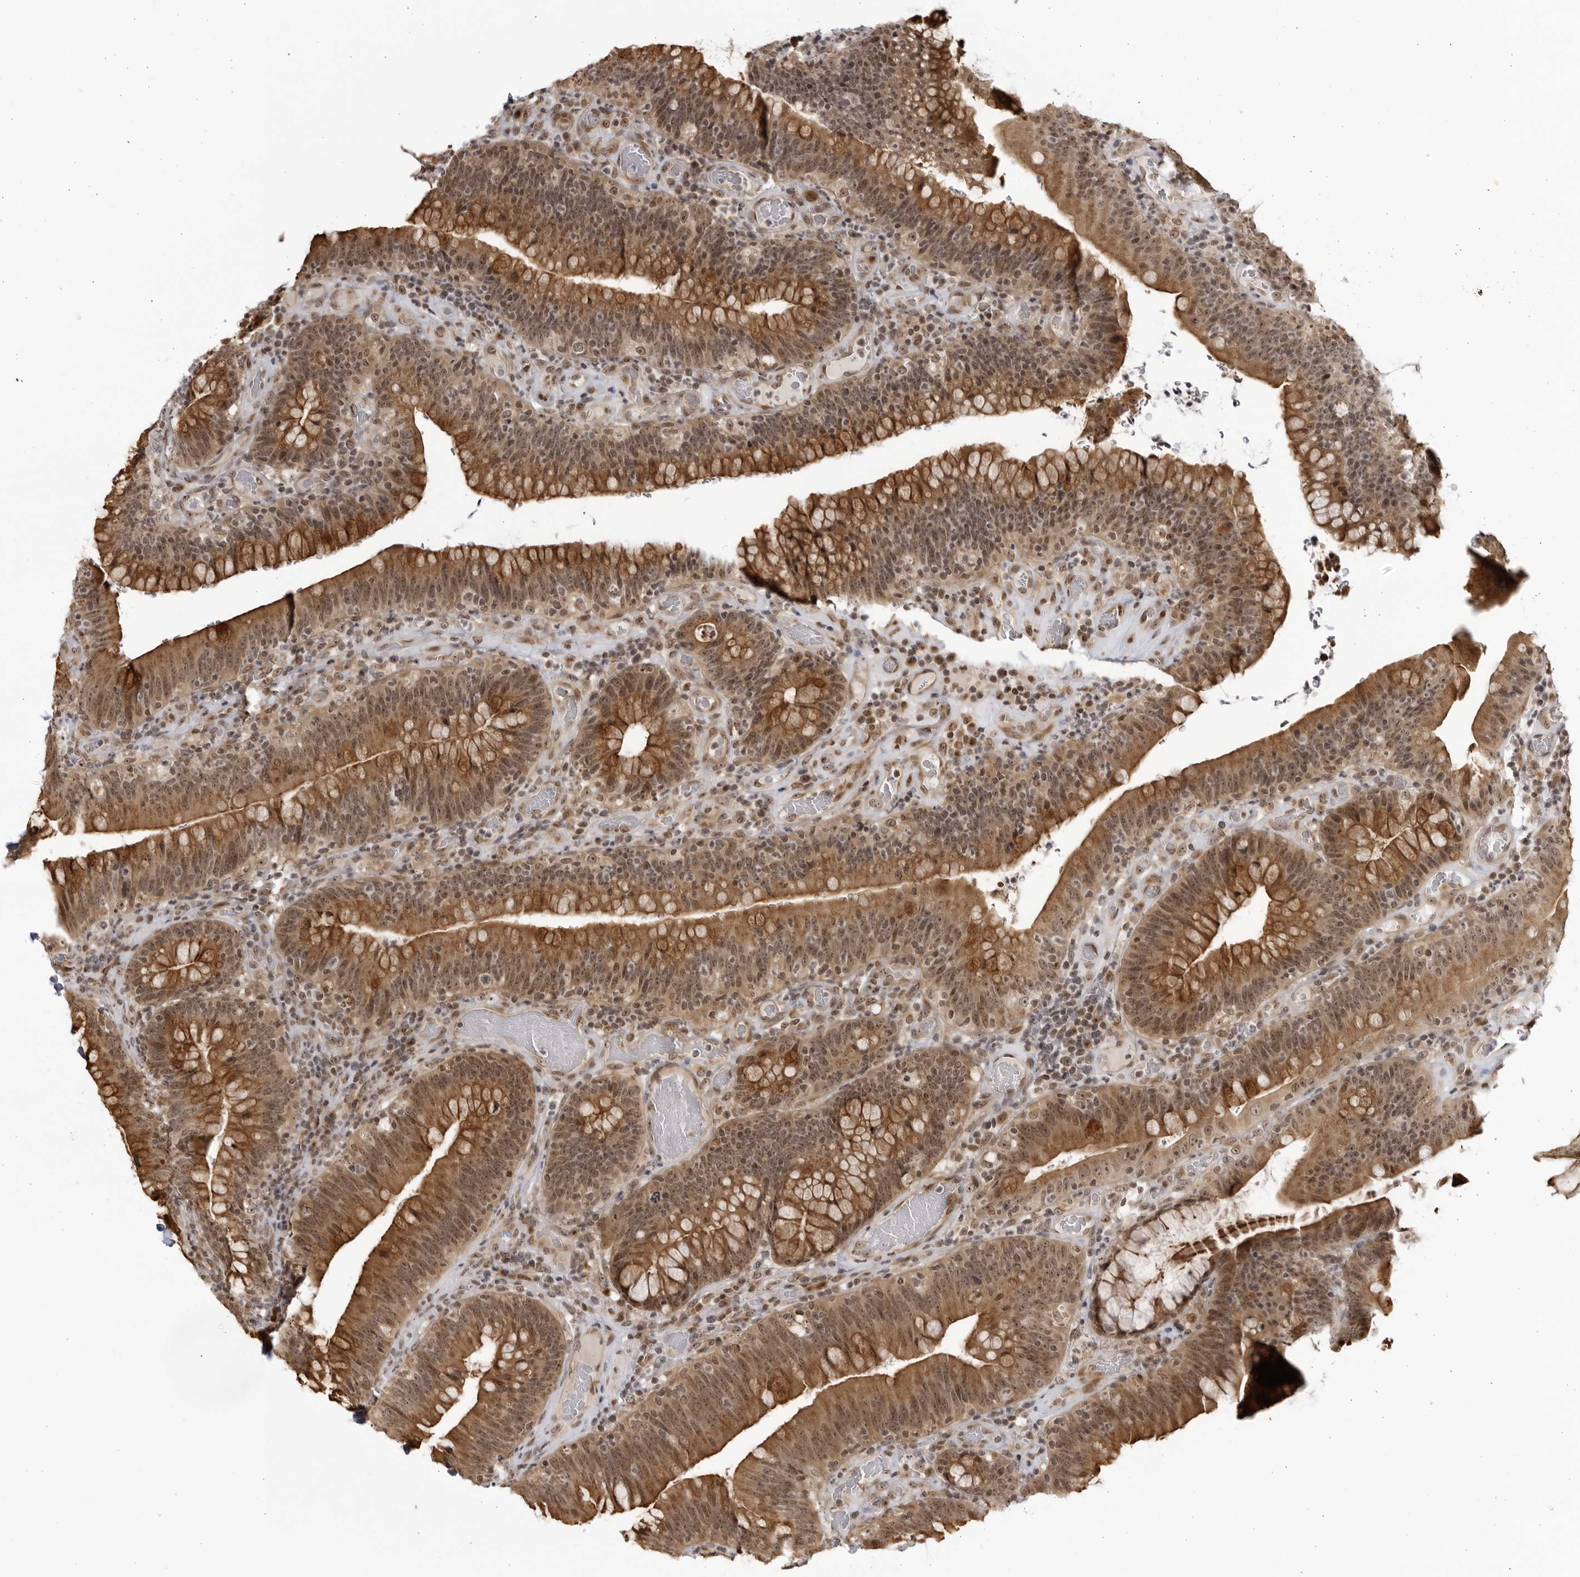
{"staining": {"intensity": "moderate", "quantity": ">75%", "location": "cytoplasmic/membranous,nuclear"}, "tissue": "colorectal cancer", "cell_type": "Tumor cells", "image_type": "cancer", "snomed": [{"axis": "morphology", "description": "Normal tissue, NOS"}, {"axis": "topography", "description": "Colon"}], "caption": "Immunohistochemistry of colorectal cancer displays medium levels of moderate cytoplasmic/membranous and nuclear positivity in approximately >75% of tumor cells.", "gene": "RASGEF1C", "patient": {"sex": "female", "age": 82}}